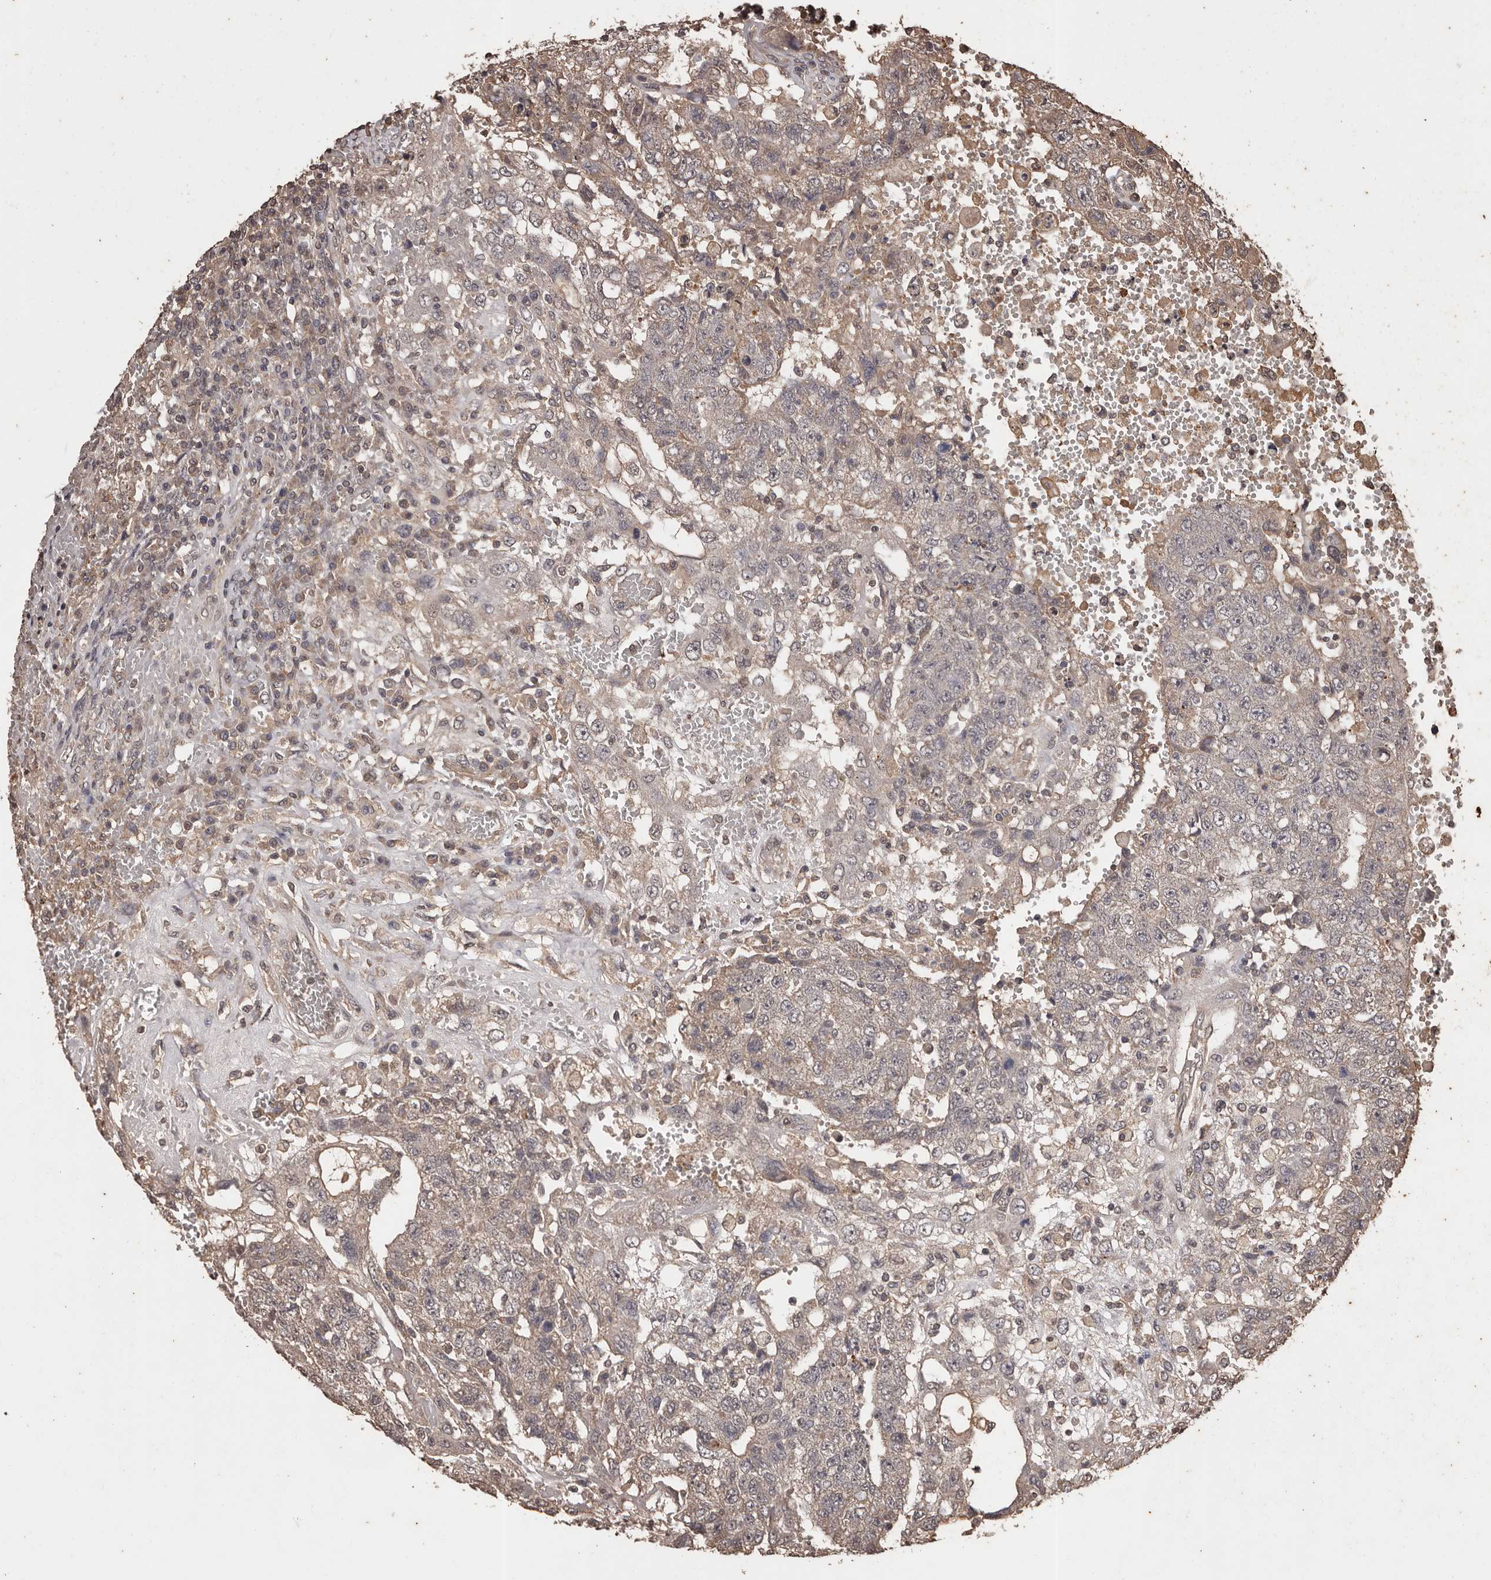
{"staining": {"intensity": "negative", "quantity": "none", "location": "none"}, "tissue": "testis cancer", "cell_type": "Tumor cells", "image_type": "cancer", "snomed": [{"axis": "morphology", "description": "Carcinoma, Embryonal, NOS"}, {"axis": "topography", "description": "Testis"}], "caption": "A high-resolution micrograph shows IHC staining of testis embryonal carcinoma, which reveals no significant positivity in tumor cells.", "gene": "NAV1", "patient": {"sex": "male", "age": 26}}